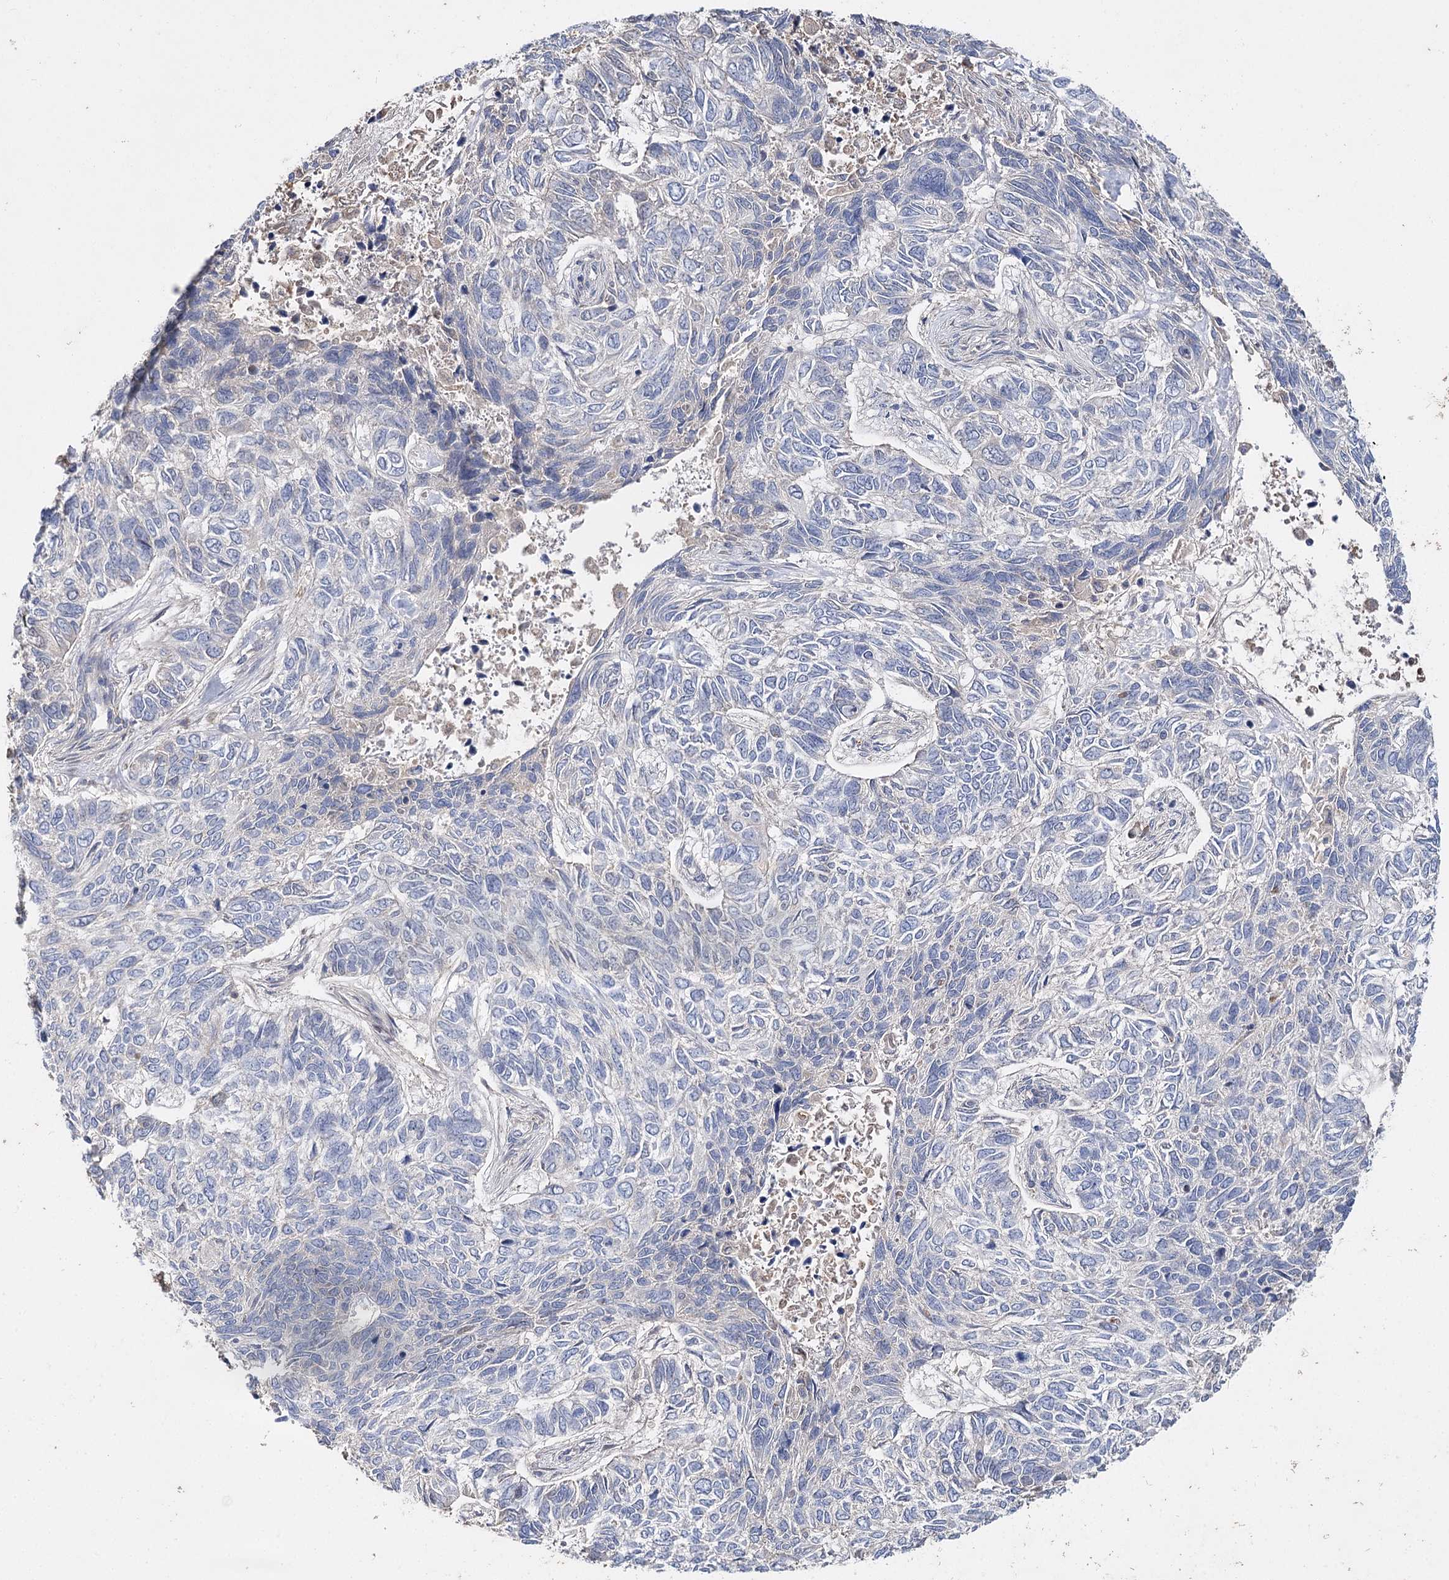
{"staining": {"intensity": "negative", "quantity": "none", "location": "none"}, "tissue": "skin cancer", "cell_type": "Tumor cells", "image_type": "cancer", "snomed": [{"axis": "morphology", "description": "Basal cell carcinoma"}, {"axis": "topography", "description": "Skin"}], "caption": "Immunohistochemistry histopathology image of neoplastic tissue: human basal cell carcinoma (skin) stained with DAB demonstrates no significant protein staining in tumor cells.", "gene": "IL1RAP", "patient": {"sex": "female", "age": 65}}